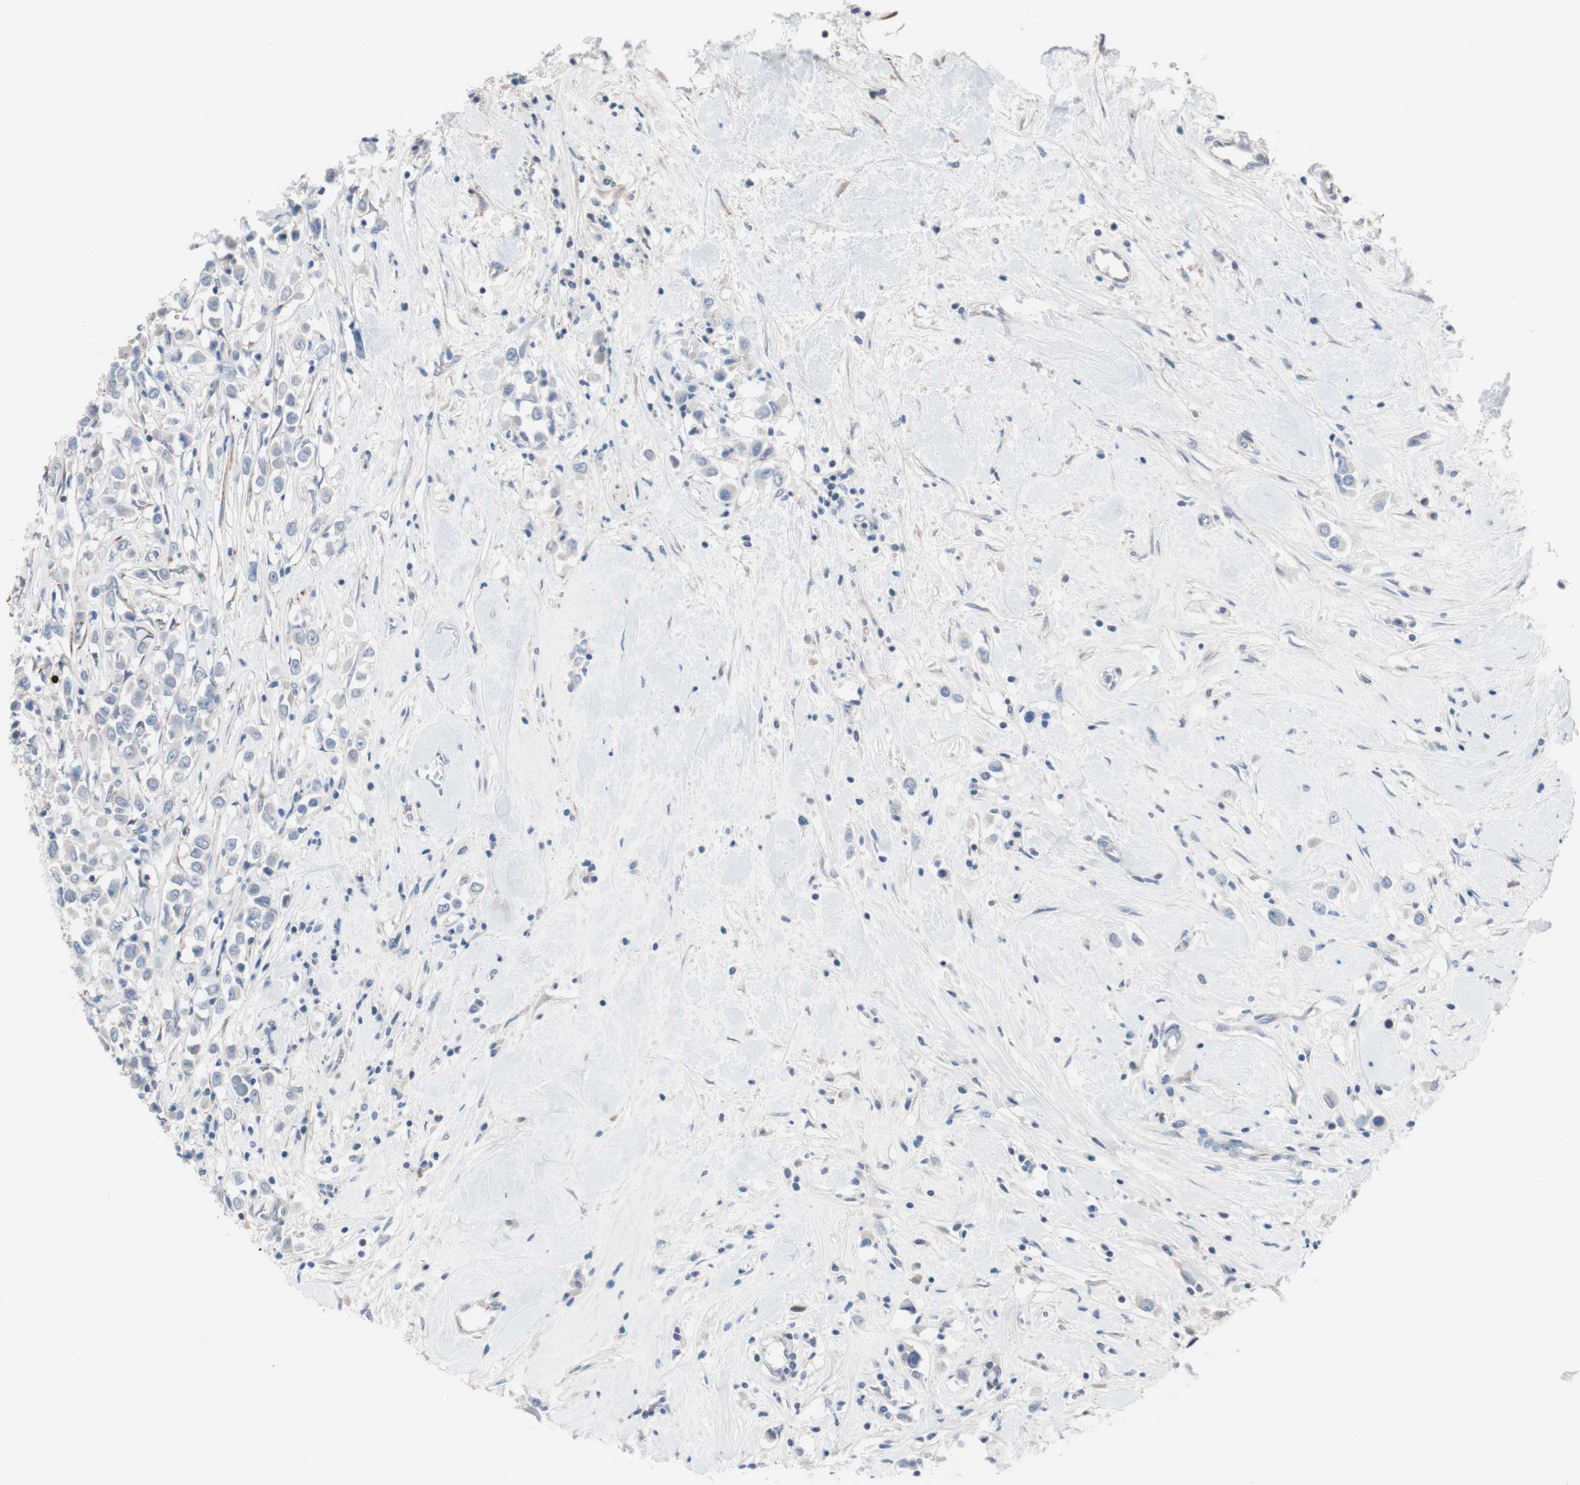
{"staining": {"intensity": "negative", "quantity": "none", "location": "none"}, "tissue": "breast cancer", "cell_type": "Tumor cells", "image_type": "cancer", "snomed": [{"axis": "morphology", "description": "Duct carcinoma"}, {"axis": "topography", "description": "Breast"}], "caption": "This is an immunohistochemistry (IHC) micrograph of human invasive ductal carcinoma (breast). There is no expression in tumor cells.", "gene": "ULBP1", "patient": {"sex": "female", "age": 61}}